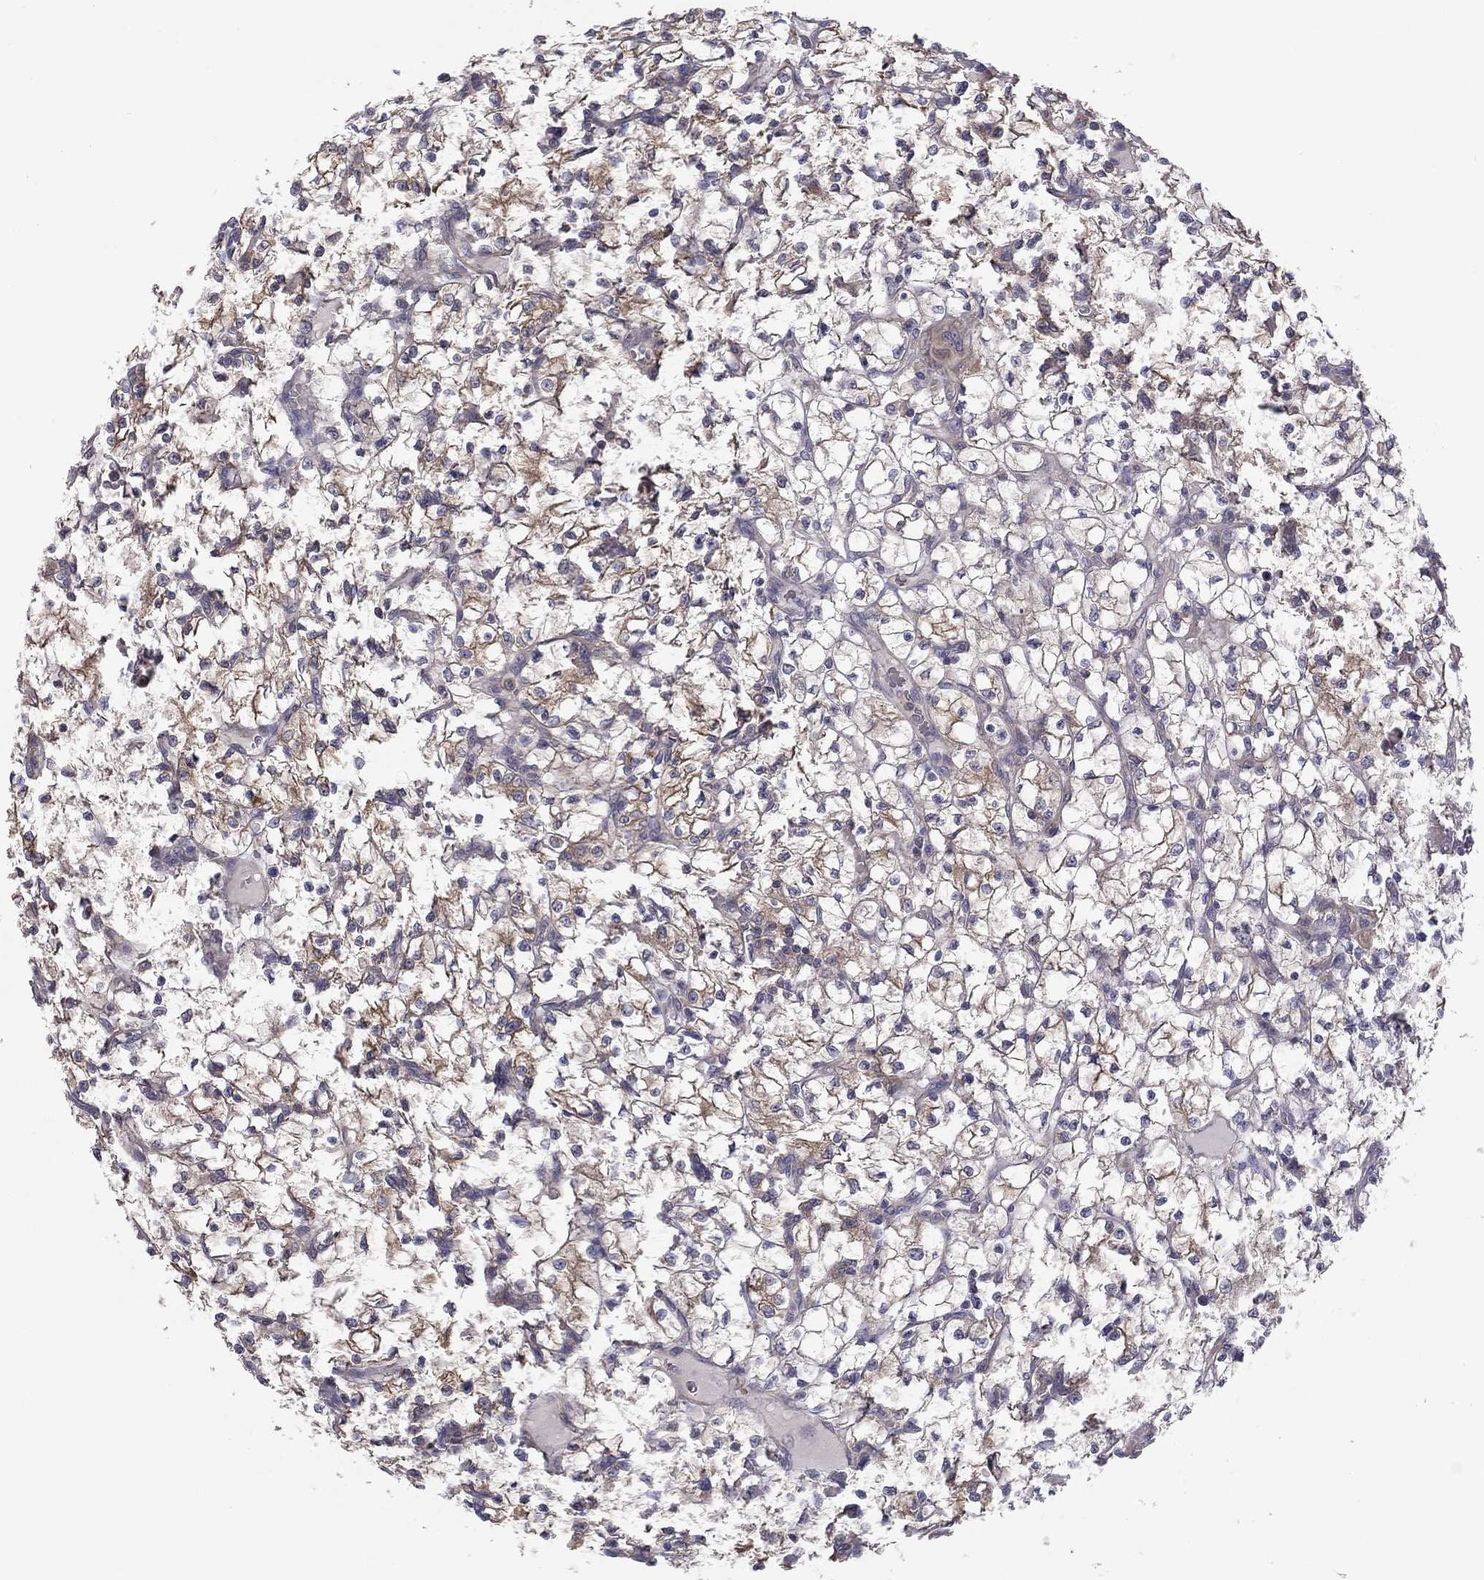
{"staining": {"intensity": "moderate", "quantity": "<25%", "location": "cytoplasmic/membranous"}, "tissue": "renal cancer", "cell_type": "Tumor cells", "image_type": "cancer", "snomed": [{"axis": "morphology", "description": "Adenocarcinoma, NOS"}, {"axis": "topography", "description": "Kidney"}], "caption": "This photomicrograph exhibits immunohistochemistry (IHC) staining of renal cancer (adenocarcinoma), with low moderate cytoplasmic/membranous staining in about <25% of tumor cells.", "gene": "RNF123", "patient": {"sex": "female", "age": 64}}